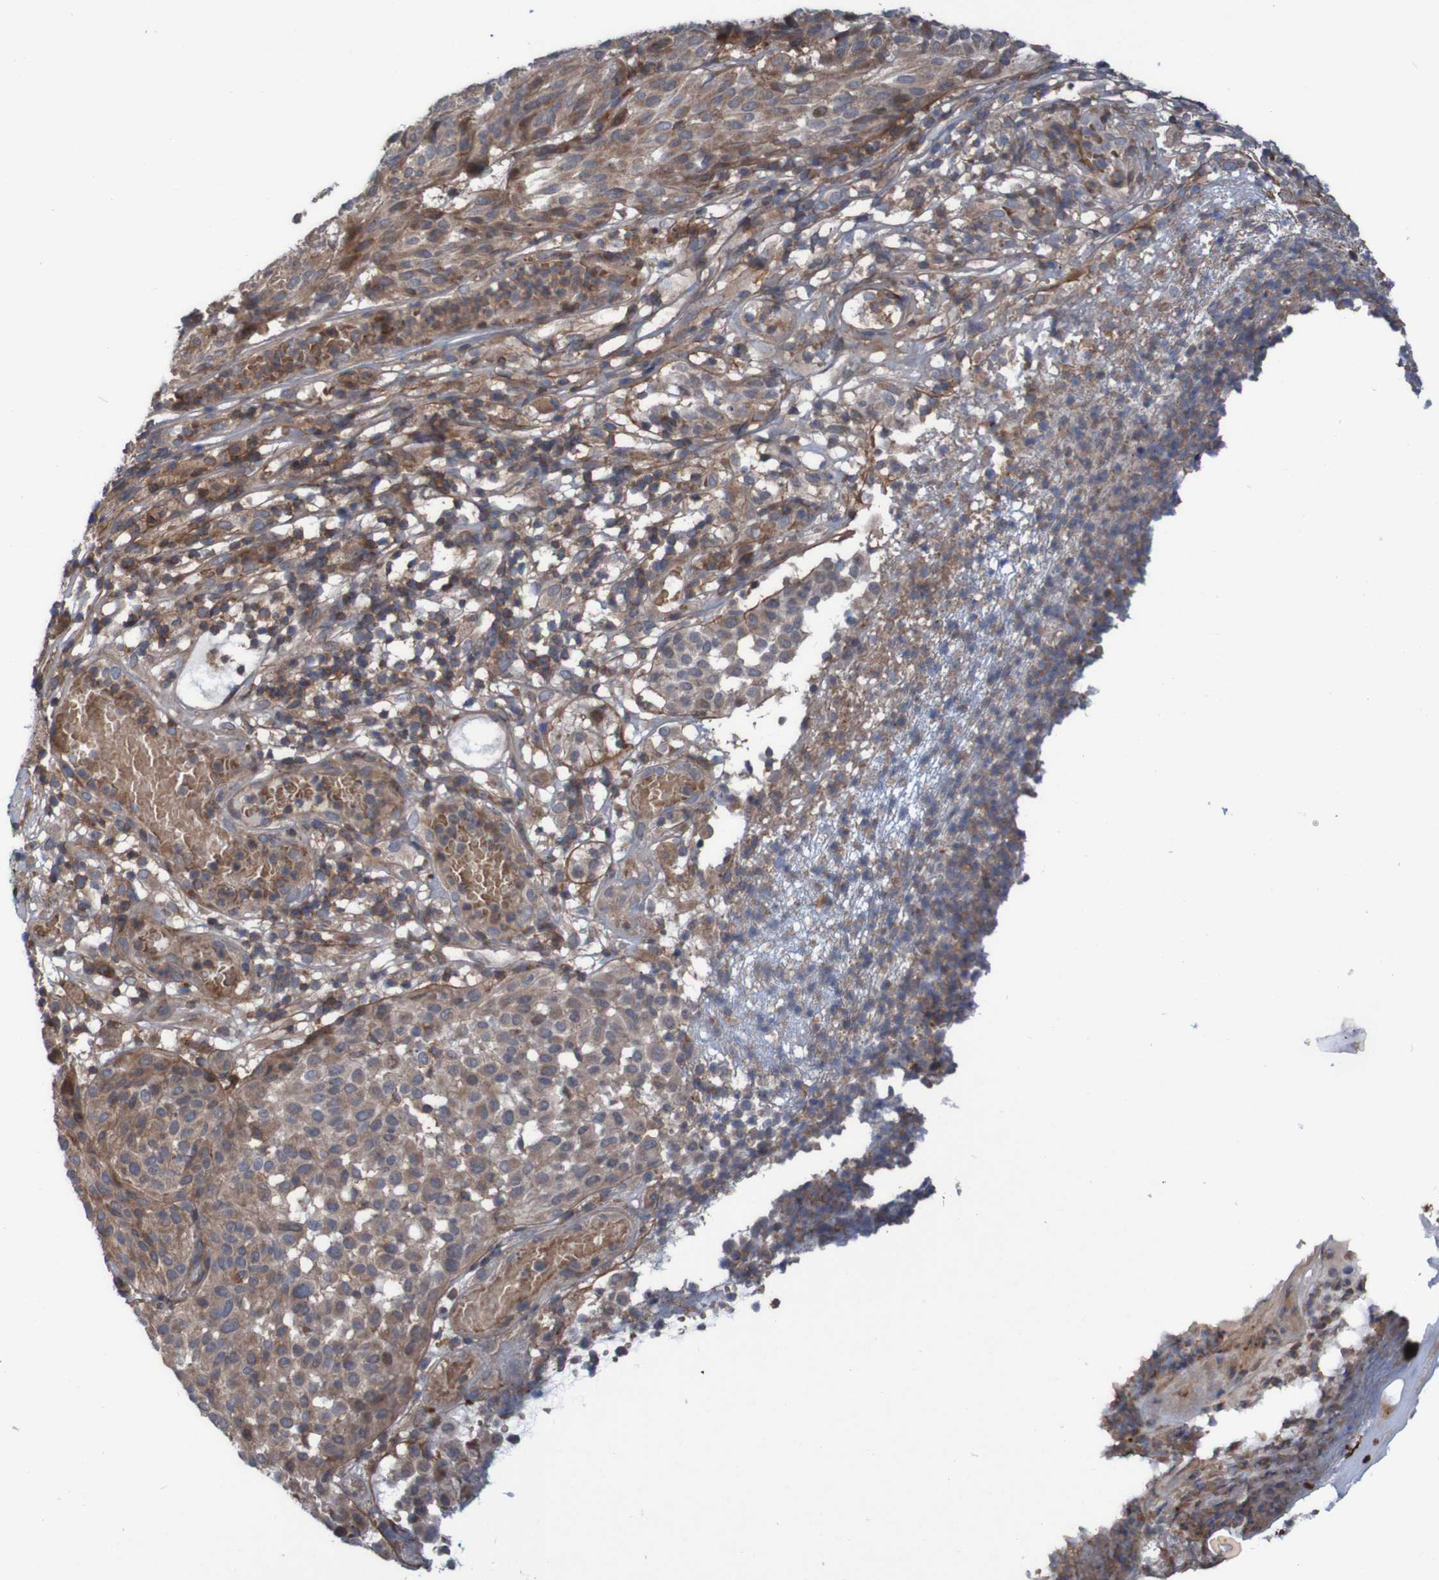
{"staining": {"intensity": "moderate", "quantity": ">75%", "location": "cytoplasmic/membranous"}, "tissue": "melanoma", "cell_type": "Tumor cells", "image_type": "cancer", "snomed": [{"axis": "morphology", "description": "Malignant melanoma, NOS"}, {"axis": "topography", "description": "Skin"}], "caption": "Immunohistochemistry of melanoma demonstrates medium levels of moderate cytoplasmic/membranous staining in approximately >75% of tumor cells.", "gene": "PDGFB", "patient": {"sex": "female", "age": 46}}